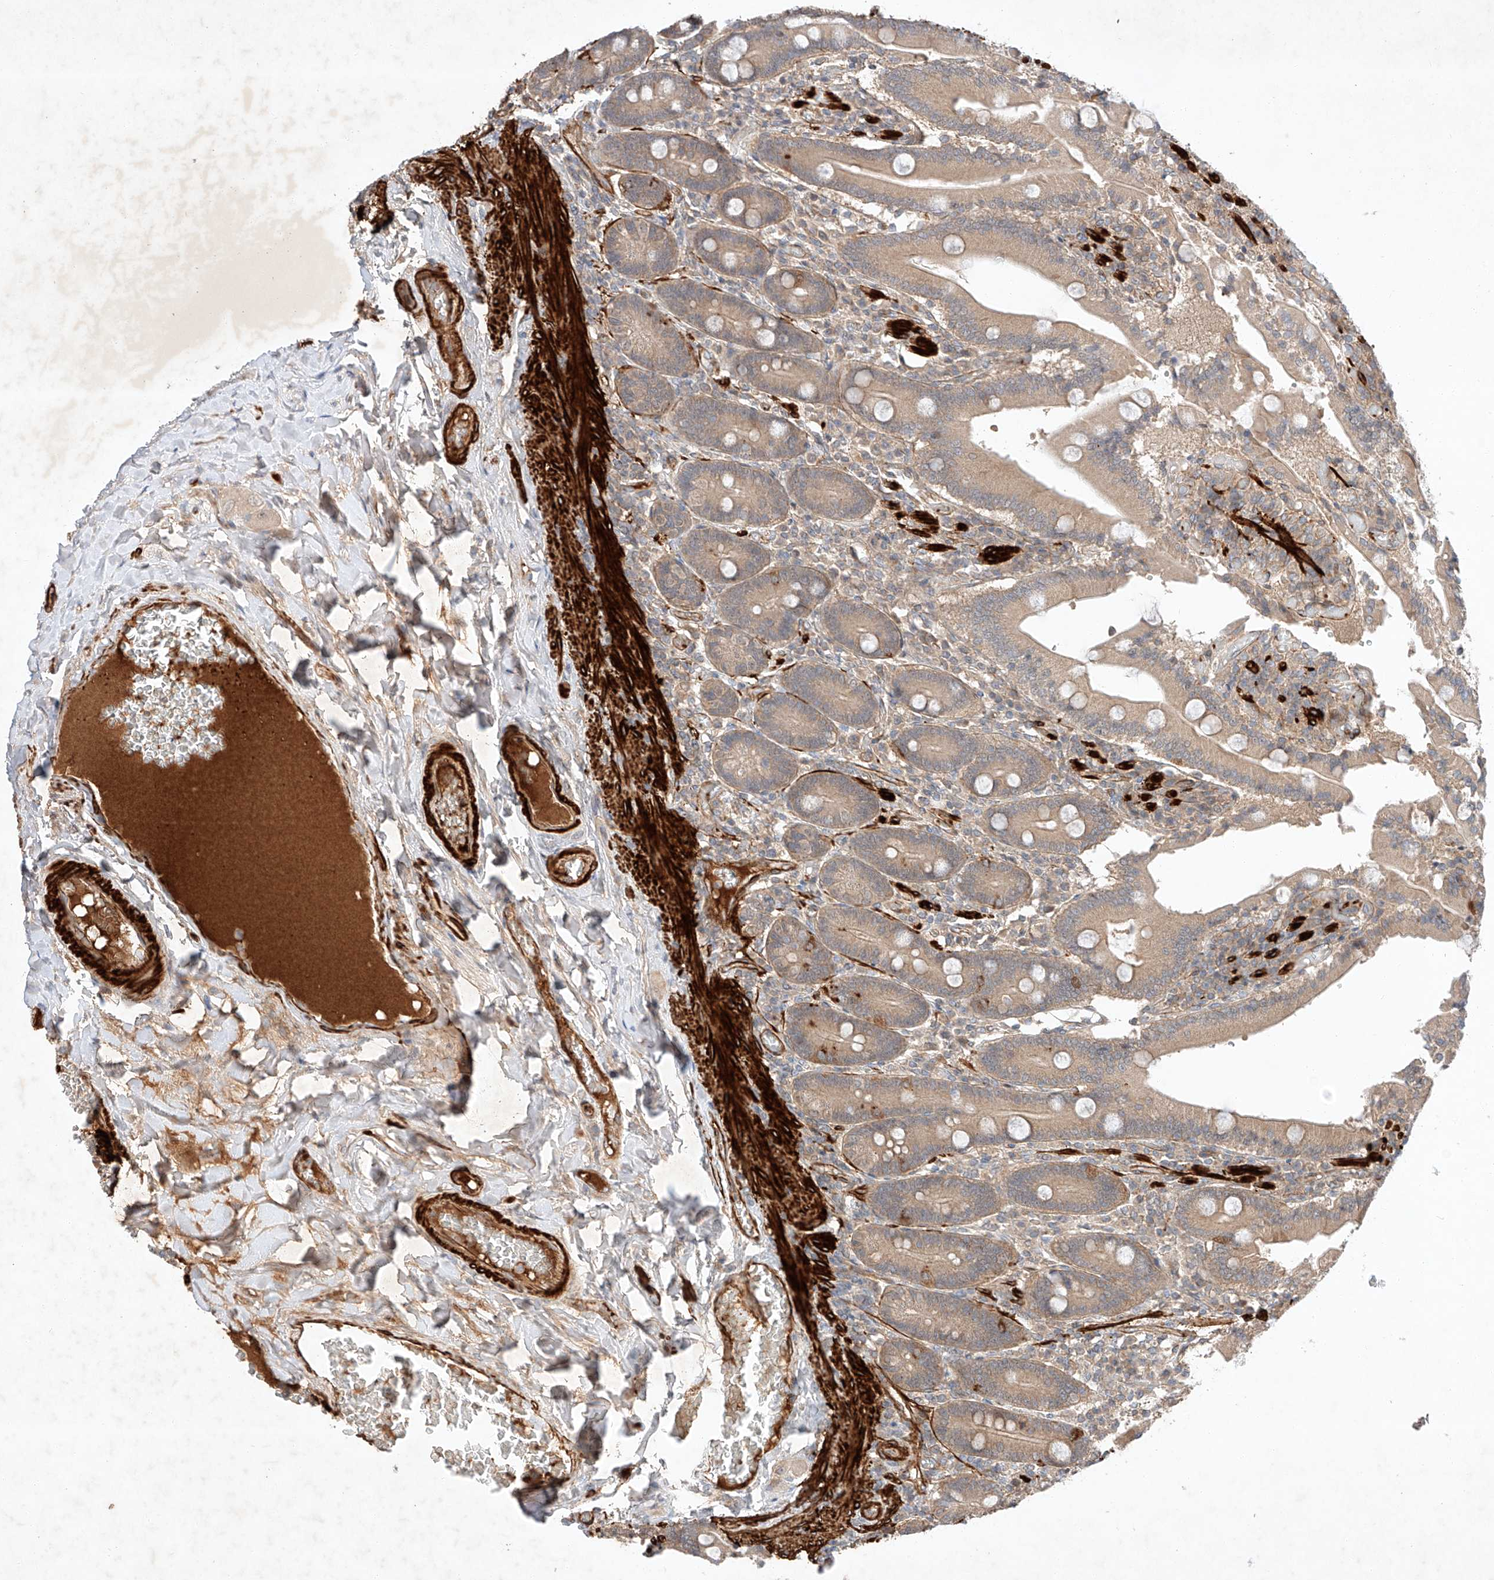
{"staining": {"intensity": "moderate", "quantity": ">75%", "location": "cytoplasmic/membranous"}, "tissue": "duodenum", "cell_type": "Glandular cells", "image_type": "normal", "snomed": [{"axis": "morphology", "description": "Normal tissue, NOS"}, {"axis": "topography", "description": "Duodenum"}], "caption": "This is an image of IHC staining of unremarkable duodenum, which shows moderate positivity in the cytoplasmic/membranous of glandular cells.", "gene": "ARHGAP33", "patient": {"sex": "female", "age": 62}}